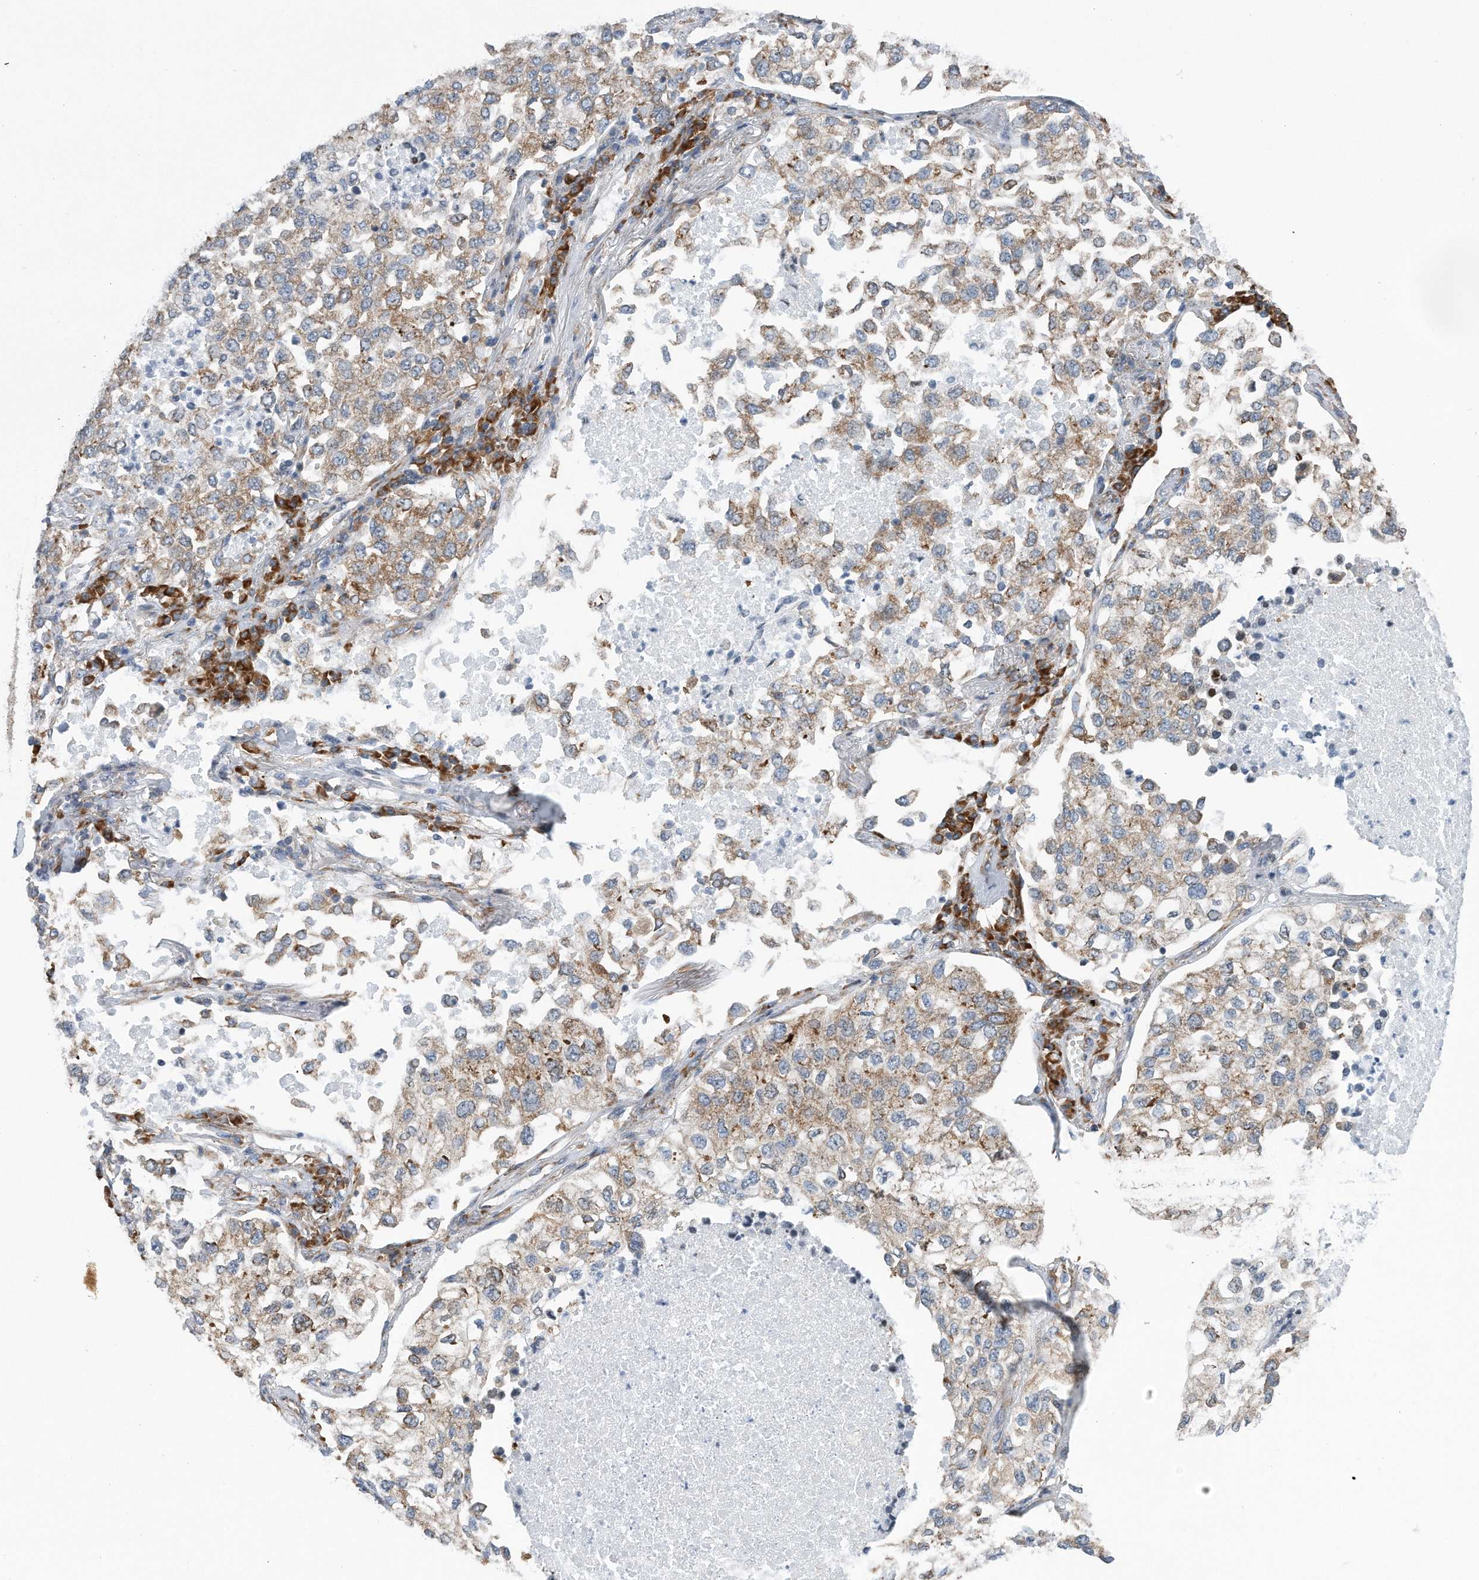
{"staining": {"intensity": "weak", "quantity": ">75%", "location": "cytoplasmic/membranous"}, "tissue": "lung cancer", "cell_type": "Tumor cells", "image_type": "cancer", "snomed": [{"axis": "morphology", "description": "Adenocarcinoma, NOS"}, {"axis": "topography", "description": "Lung"}], "caption": "Approximately >75% of tumor cells in lung cancer (adenocarcinoma) display weak cytoplasmic/membranous protein expression as visualized by brown immunohistochemical staining.", "gene": "RPL26L1", "patient": {"sex": "male", "age": 63}}